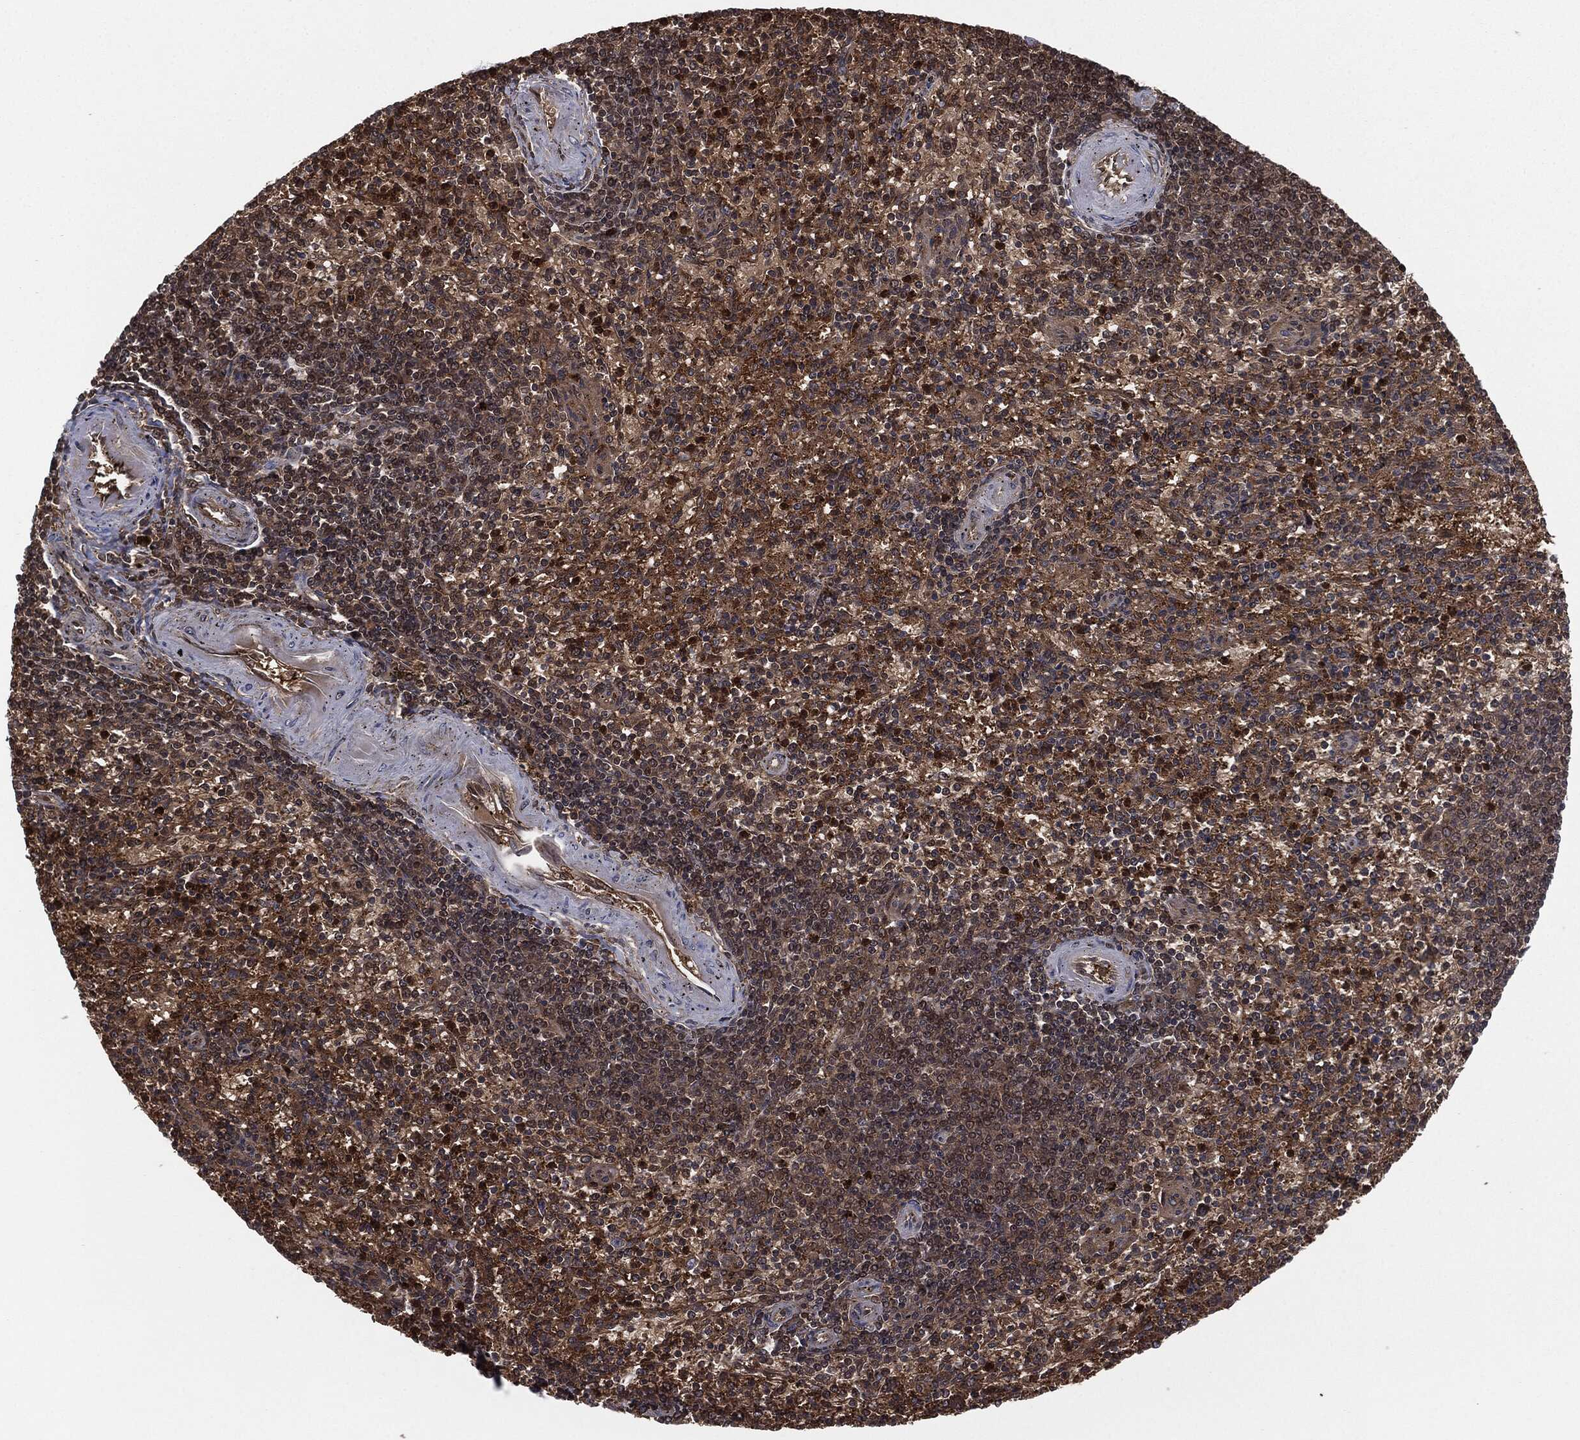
{"staining": {"intensity": "strong", "quantity": "25%-75%", "location": "cytoplasmic/membranous,nuclear"}, "tissue": "spleen", "cell_type": "Cells in red pulp", "image_type": "normal", "snomed": [{"axis": "morphology", "description": "Normal tissue, NOS"}, {"axis": "topography", "description": "Spleen"}], "caption": "A high amount of strong cytoplasmic/membranous,nuclear staining is present in about 25%-75% of cells in red pulp in benign spleen. Using DAB (3,3'-diaminobenzidine) (brown) and hematoxylin (blue) stains, captured at high magnification using brightfield microscopy.", "gene": "CAPRIN2", "patient": {"sex": "female", "age": 37}}